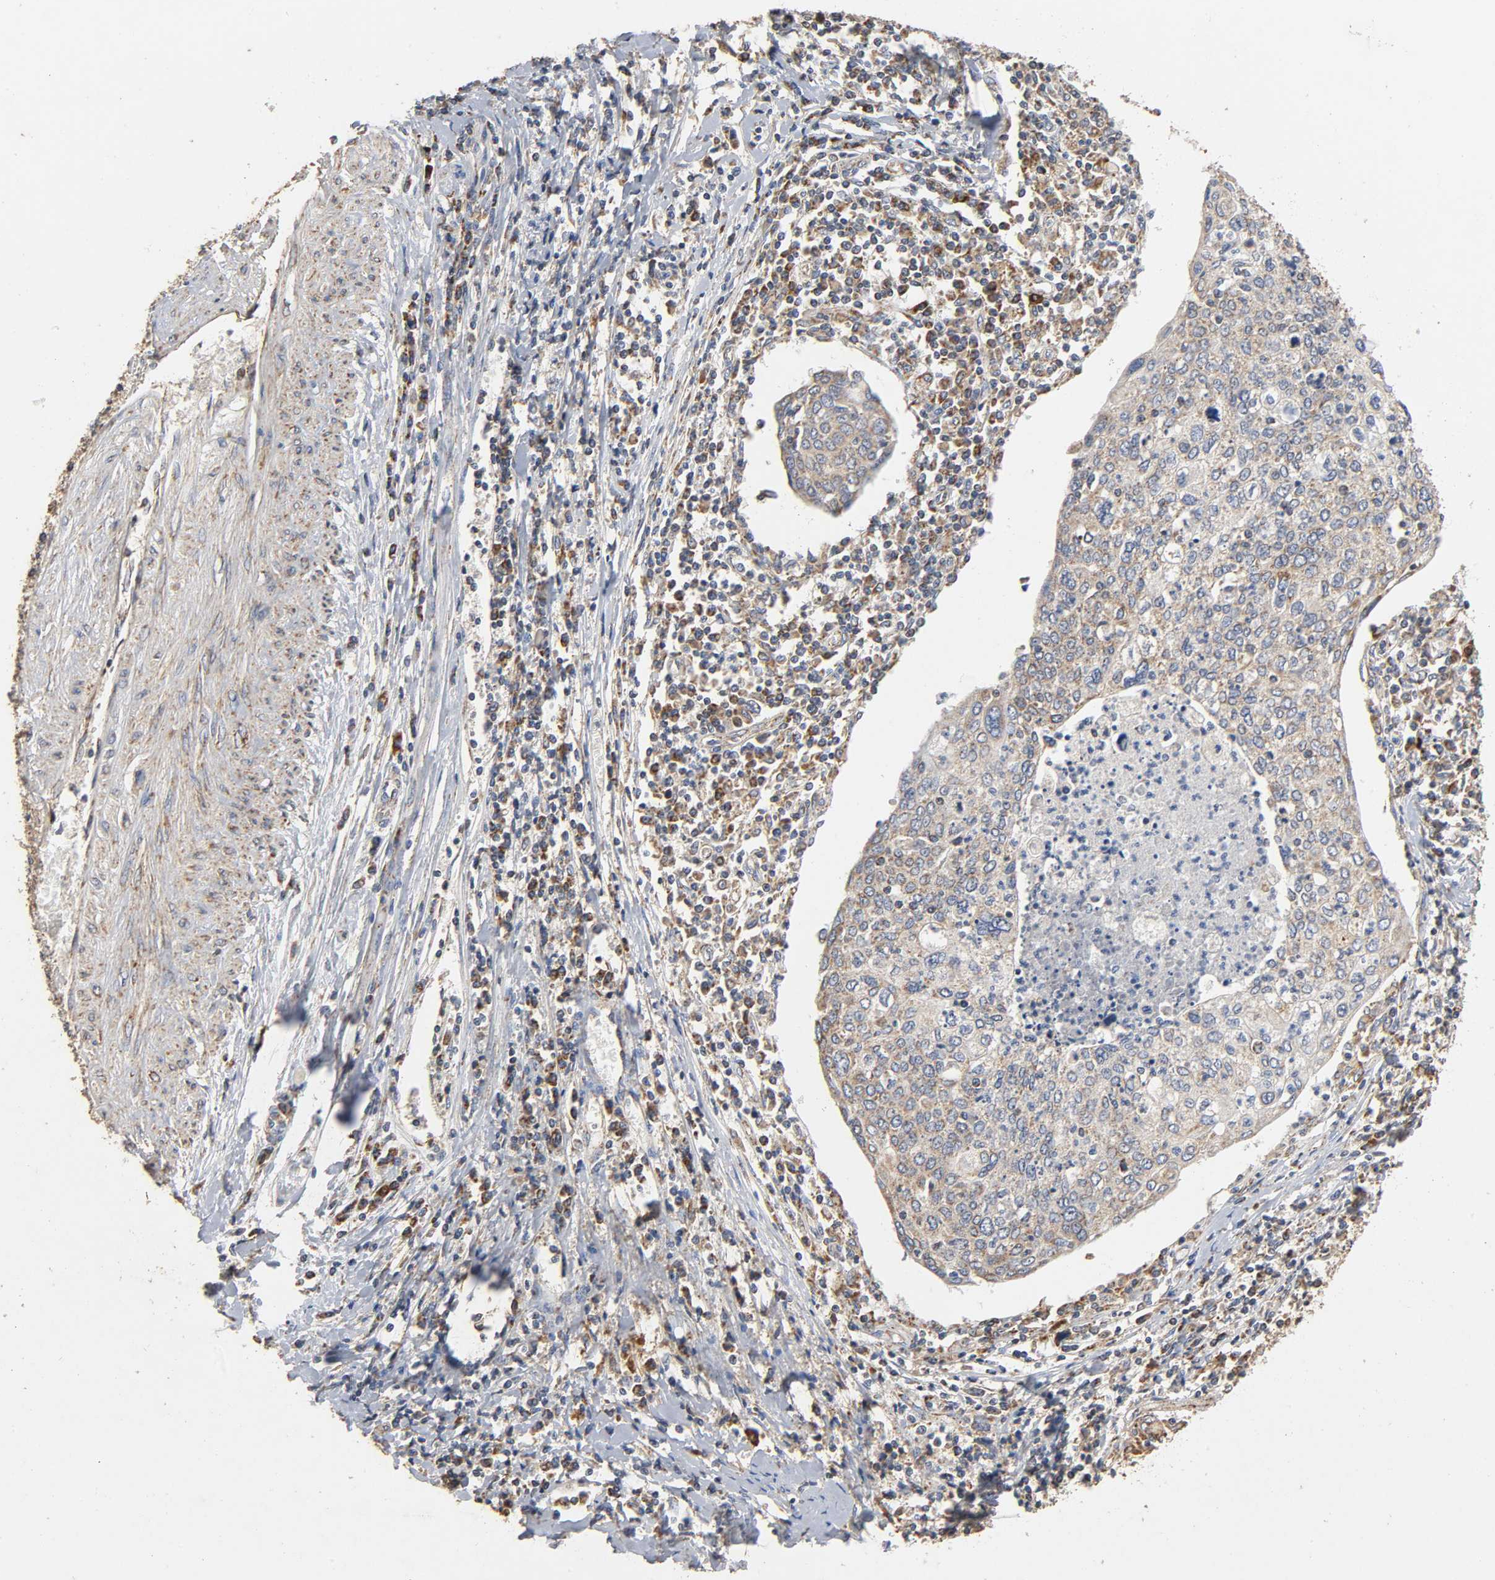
{"staining": {"intensity": "weak", "quantity": "25%-75%", "location": "cytoplasmic/membranous"}, "tissue": "cervical cancer", "cell_type": "Tumor cells", "image_type": "cancer", "snomed": [{"axis": "morphology", "description": "Squamous cell carcinoma, NOS"}, {"axis": "topography", "description": "Cervix"}], "caption": "About 25%-75% of tumor cells in cervical cancer show weak cytoplasmic/membranous protein positivity as visualized by brown immunohistochemical staining.", "gene": "NDUFS3", "patient": {"sex": "female", "age": 40}}